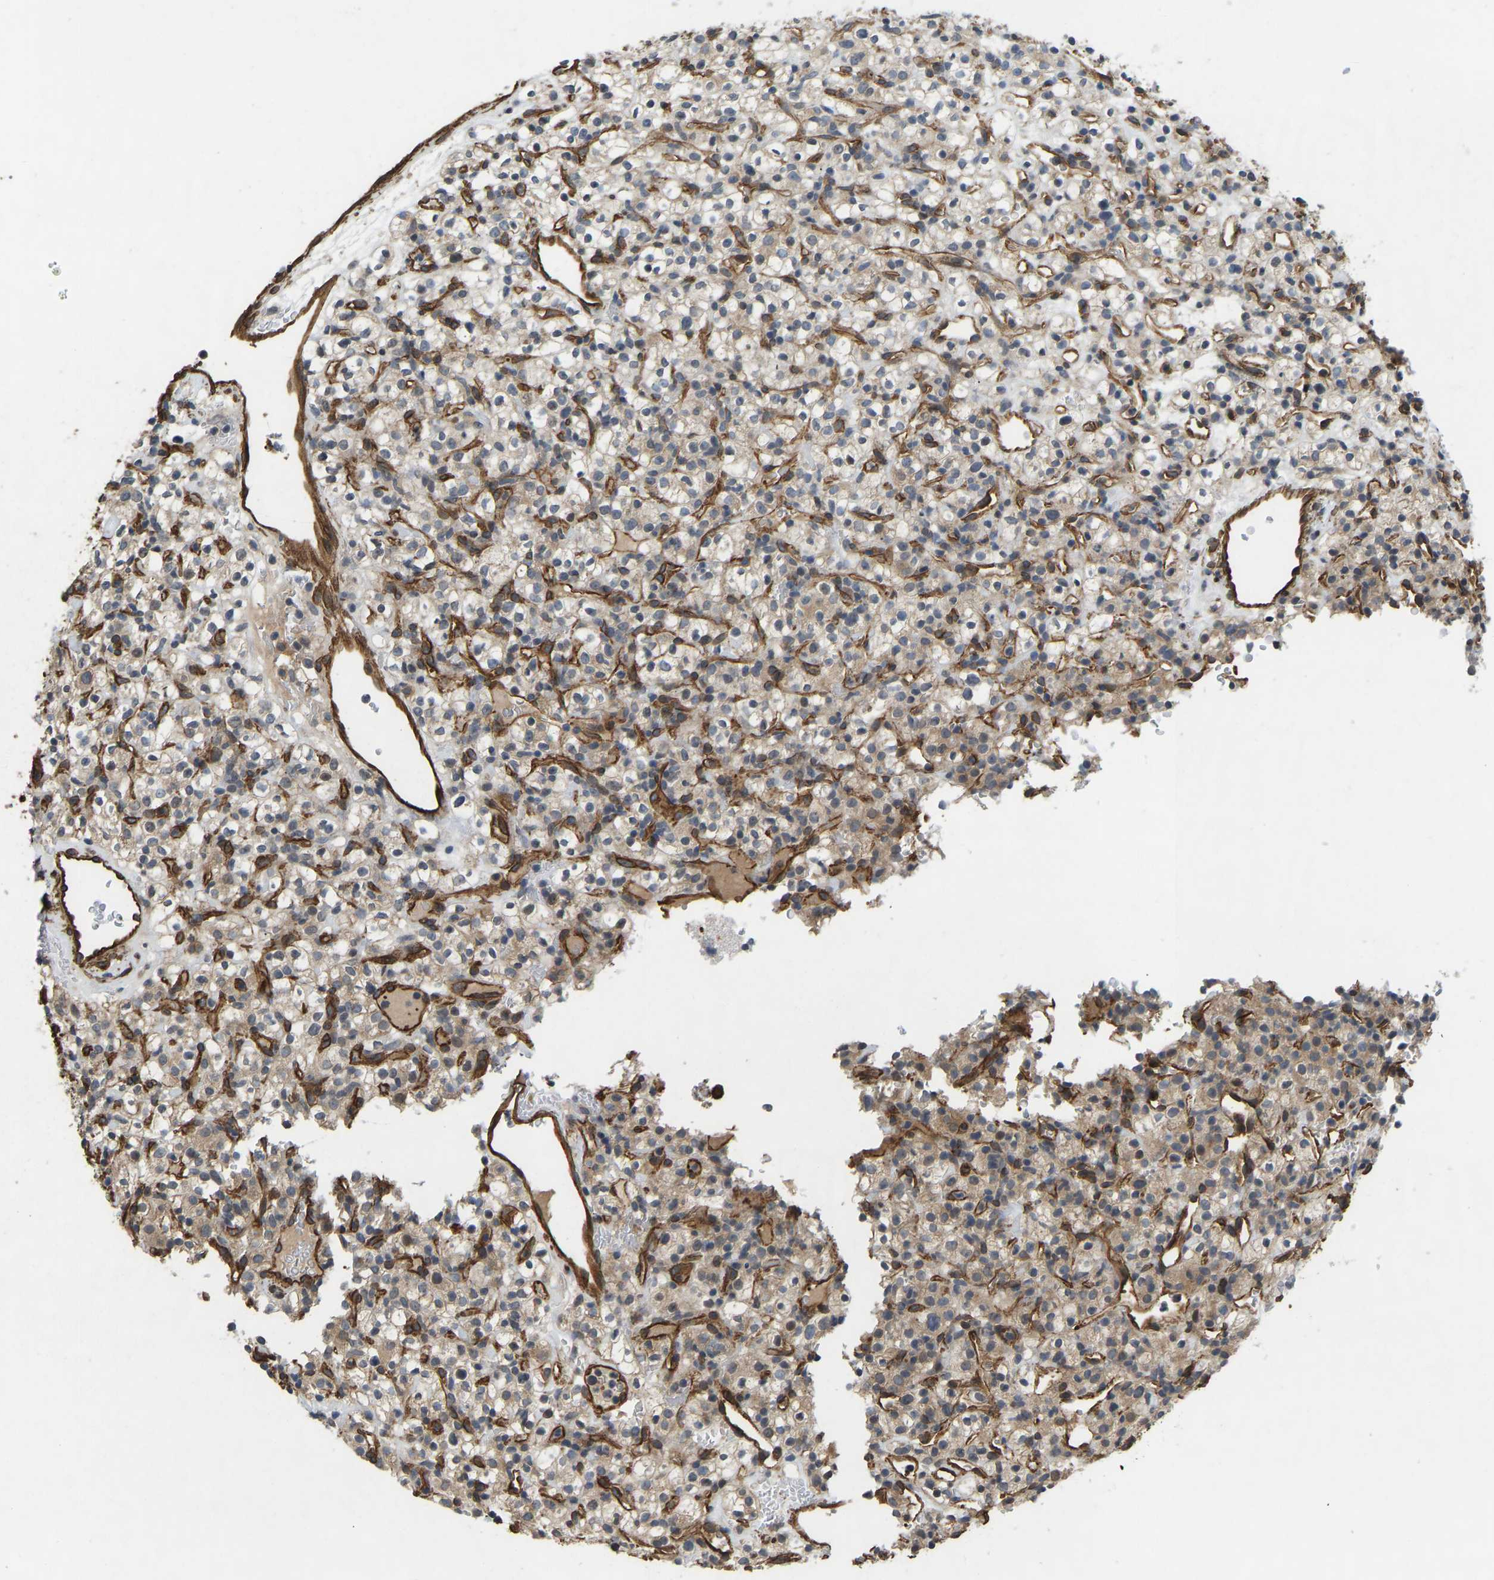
{"staining": {"intensity": "weak", "quantity": ">75%", "location": "cytoplasmic/membranous"}, "tissue": "renal cancer", "cell_type": "Tumor cells", "image_type": "cancer", "snomed": [{"axis": "morphology", "description": "Normal tissue, NOS"}, {"axis": "morphology", "description": "Adenocarcinoma, NOS"}, {"axis": "topography", "description": "Kidney"}], "caption": "Renal cancer (adenocarcinoma) tissue demonstrates weak cytoplasmic/membranous positivity in approximately >75% of tumor cells", "gene": "NMB", "patient": {"sex": "female", "age": 72}}